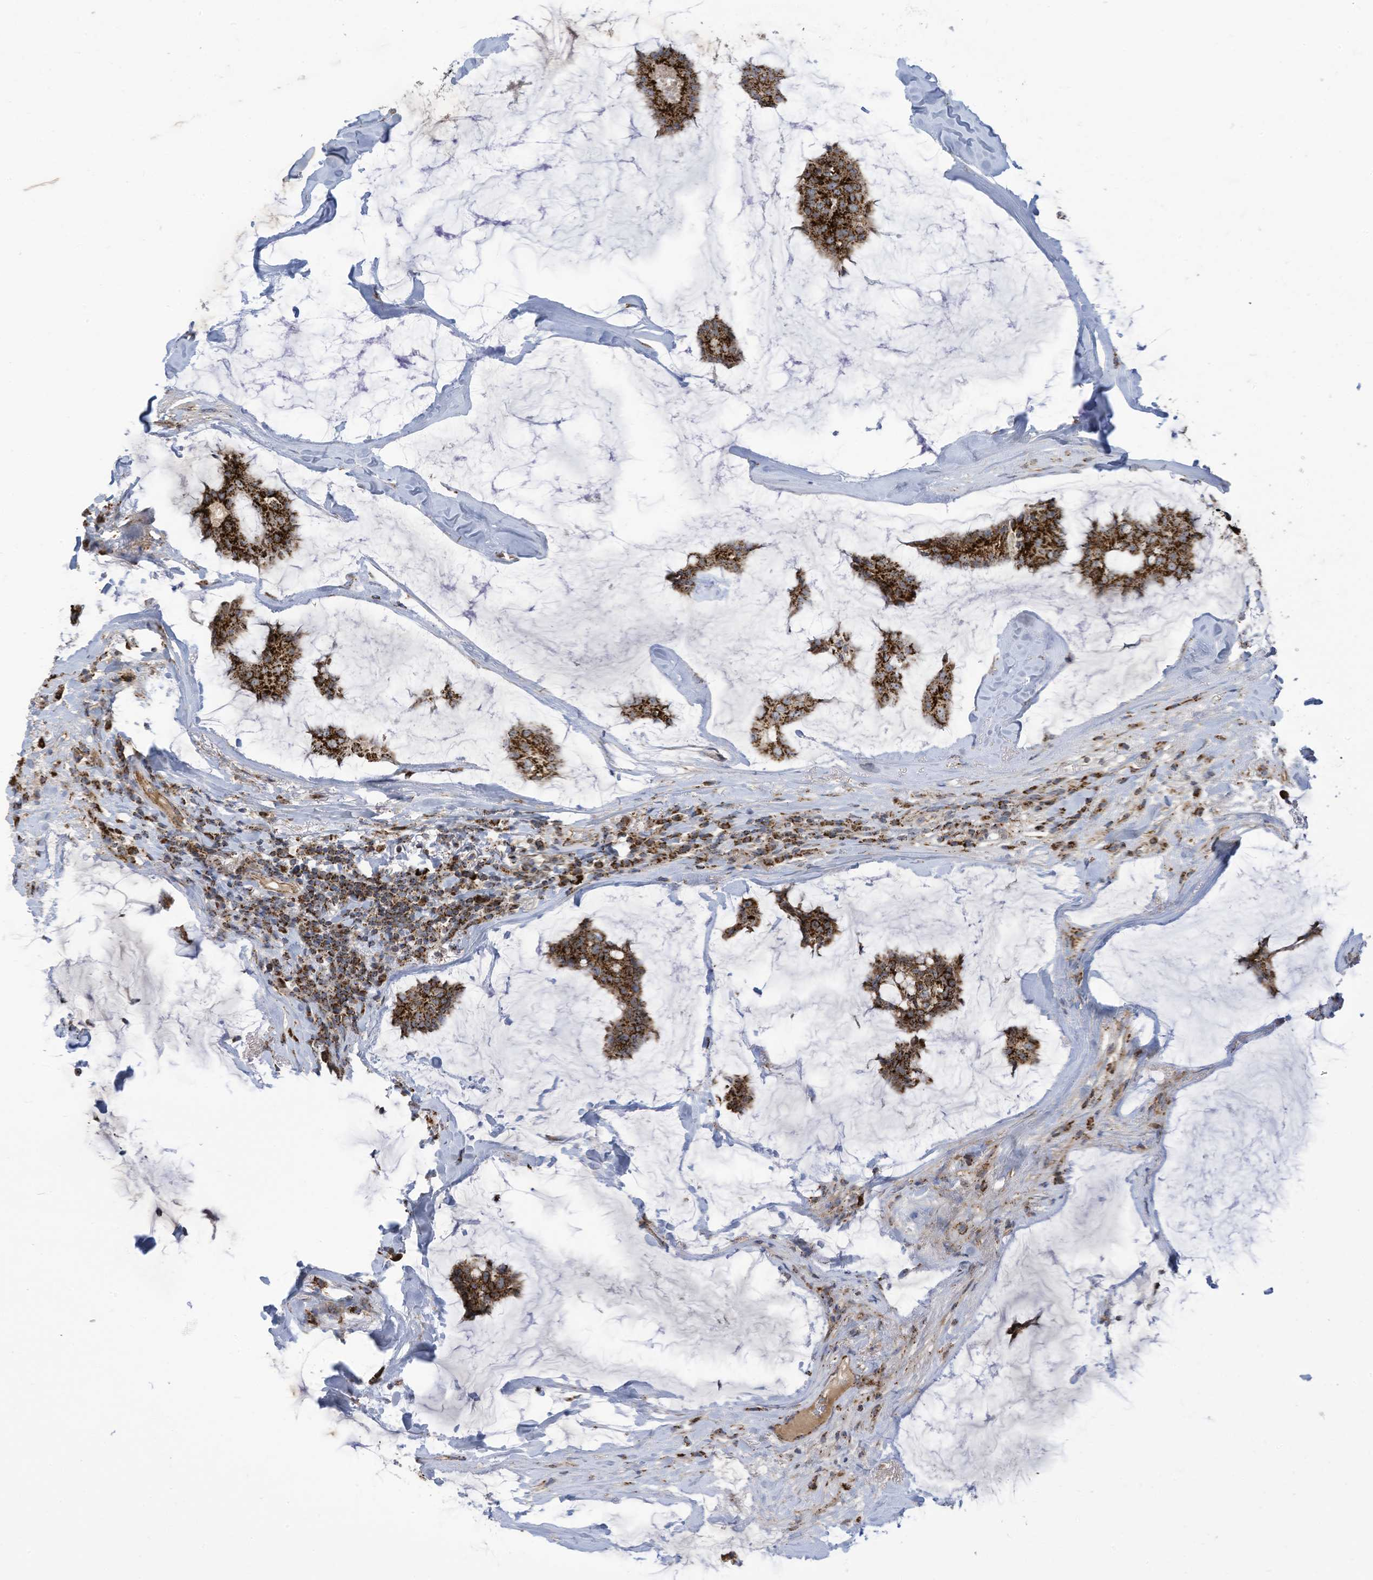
{"staining": {"intensity": "strong", "quantity": ">75%", "location": "cytoplasmic/membranous"}, "tissue": "breast cancer", "cell_type": "Tumor cells", "image_type": "cancer", "snomed": [{"axis": "morphology", "description": "Duct carcinoma"}, {"axis": "topography", "description": "Breast"}], "caption": "Tumor cells demonstrate high levels of strong cytoplasmic/membranous staining in approximately >75% of cells in human breast cancer (infiltrating ductal carcinoma).", "gene": "COX10", "patient": {"sex": "female", "age": 93}}